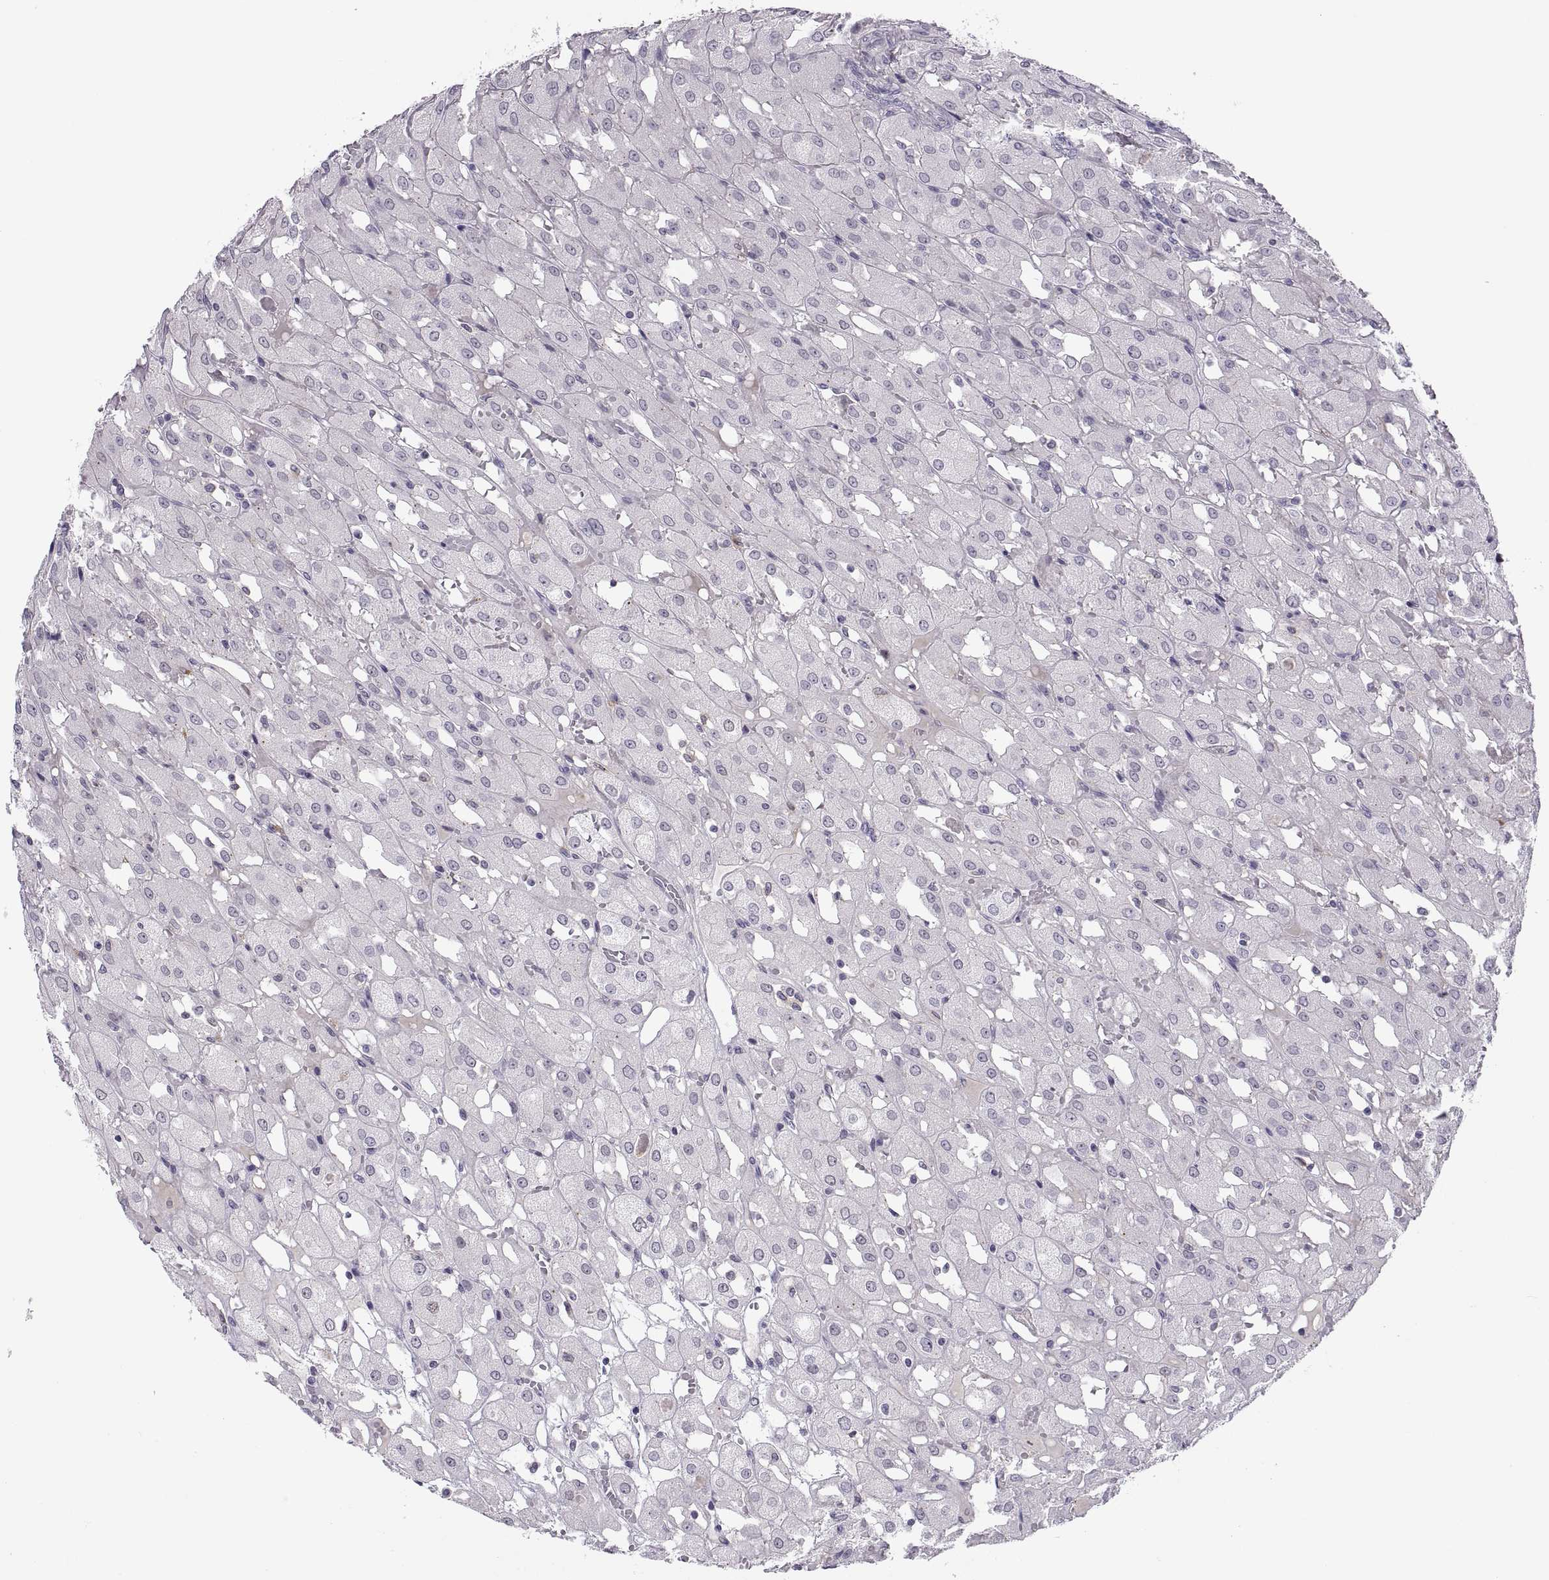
{"staining": {"intensity": "negative", "quantity": "none", "location": "none"}, "tissue": "renal cancer", "cell_type": "Tumor cells", "image_type": "cancer", "snomed": [{"axis": "morphology", "description": "Adenocarcinoma, NOS"}, {"axis": "topography", "description": "Kidney"}], "caption": "A high-resolution photomicrograph shows immunohistochemistry staining of renal cancer (adenocarcinoma), which shows no significant expression in tumor cells.", "gene": "CHCT1", "patient": {"sex": "male", "age": 72}}